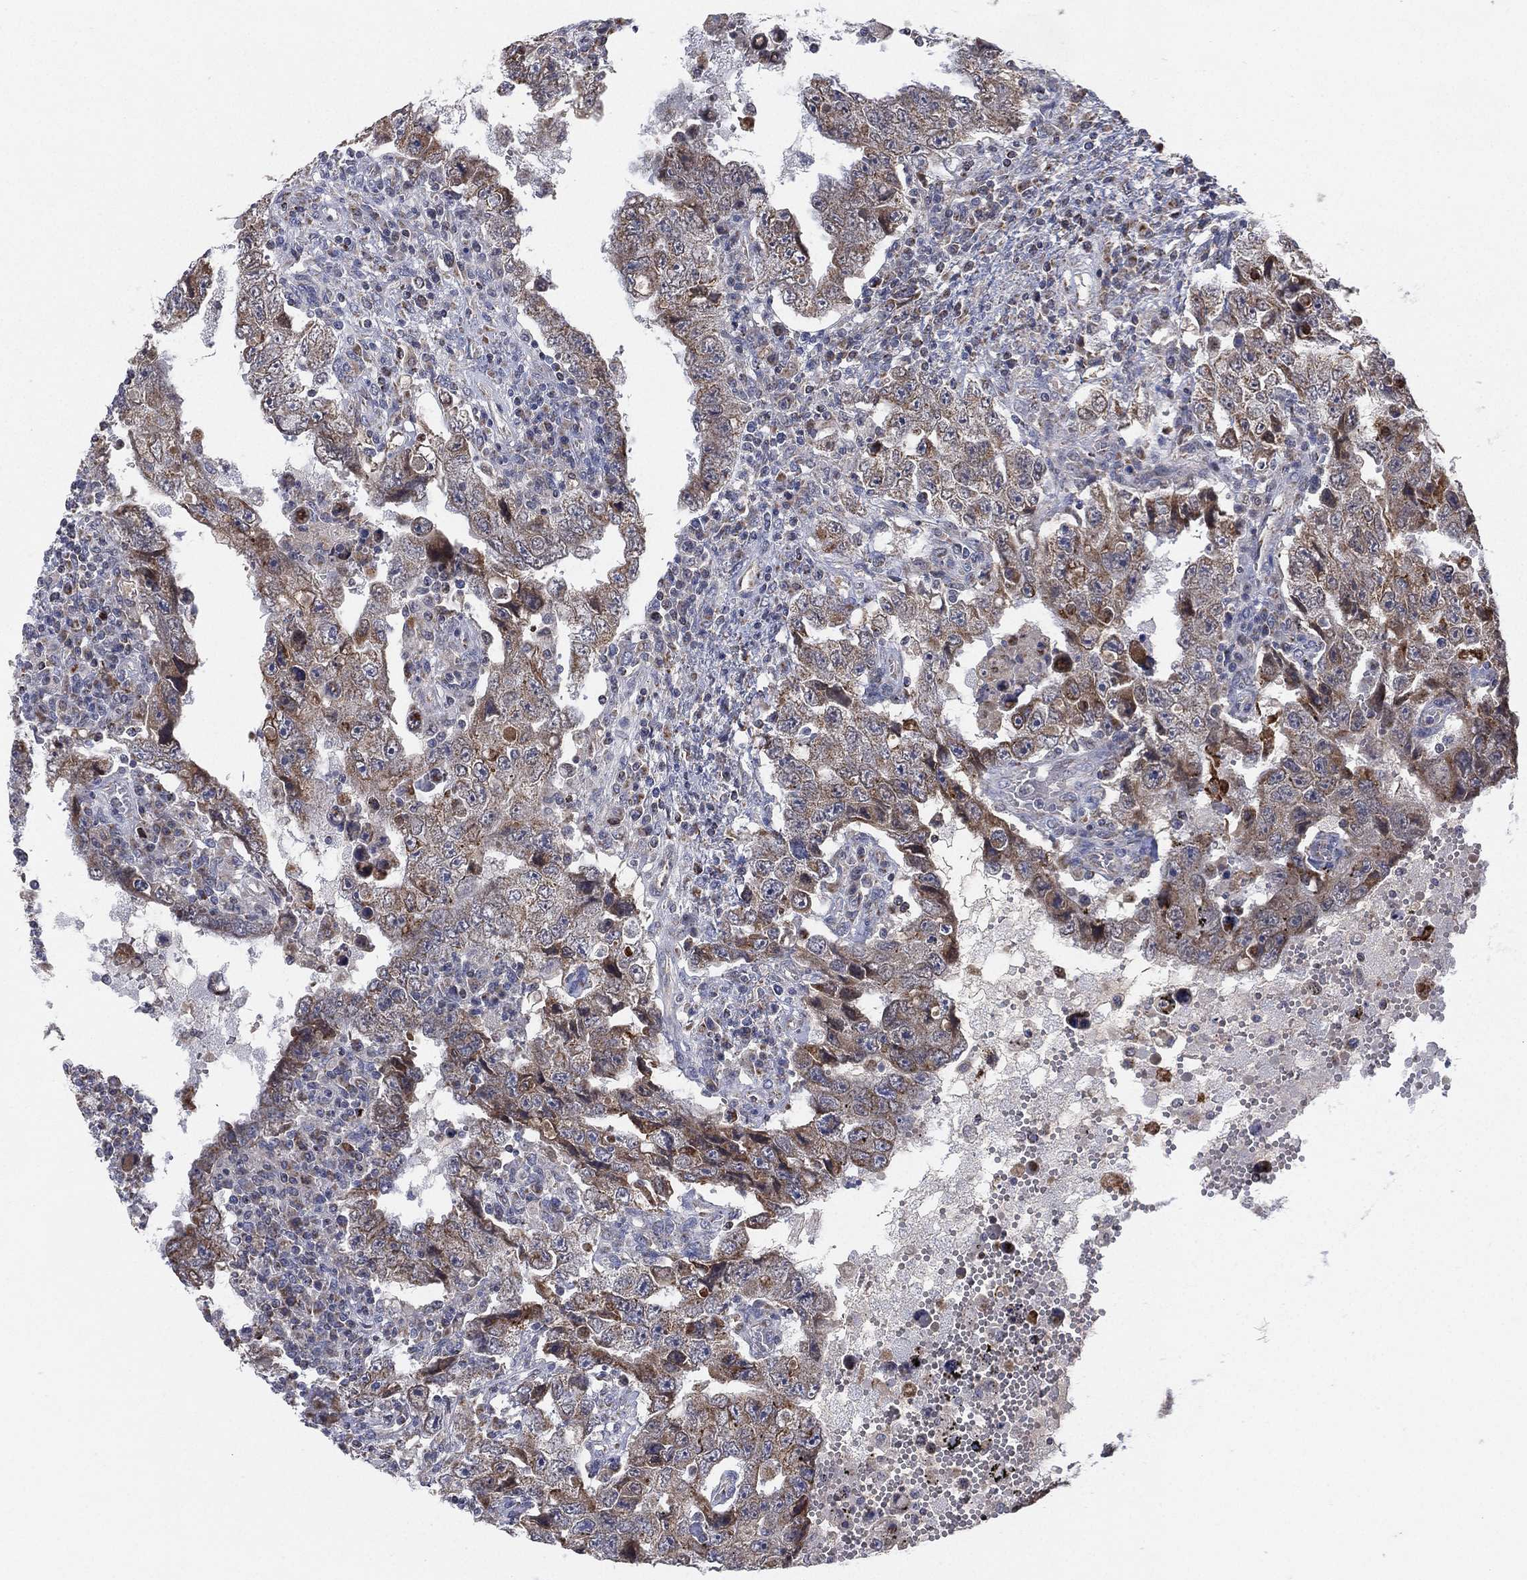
{"staining": {"intensity": "weak", "quantity": ">75%", "location": "cytoplasmic/membranous"}, "tissue": "testis cancer", "cell_type": "Tumor cells", "image_type": "cancer", "snomed": [{"axis": "morphology", "description": "Carcinoma, Embryonal, NOS"}, {"axis": "topography", "description": "Testis"}], "caption": "The histopathology image shows immunohistochemical staining of embryonal carcinoma (testis). There is weak cytoplasmic/membranous expression is present in approximately >75% of tumor cells. (Brightfield microscopy of DAB IHC at high magnification).", "gene": "PSMG4", "patient": {"sex": "male", "age": 26}}